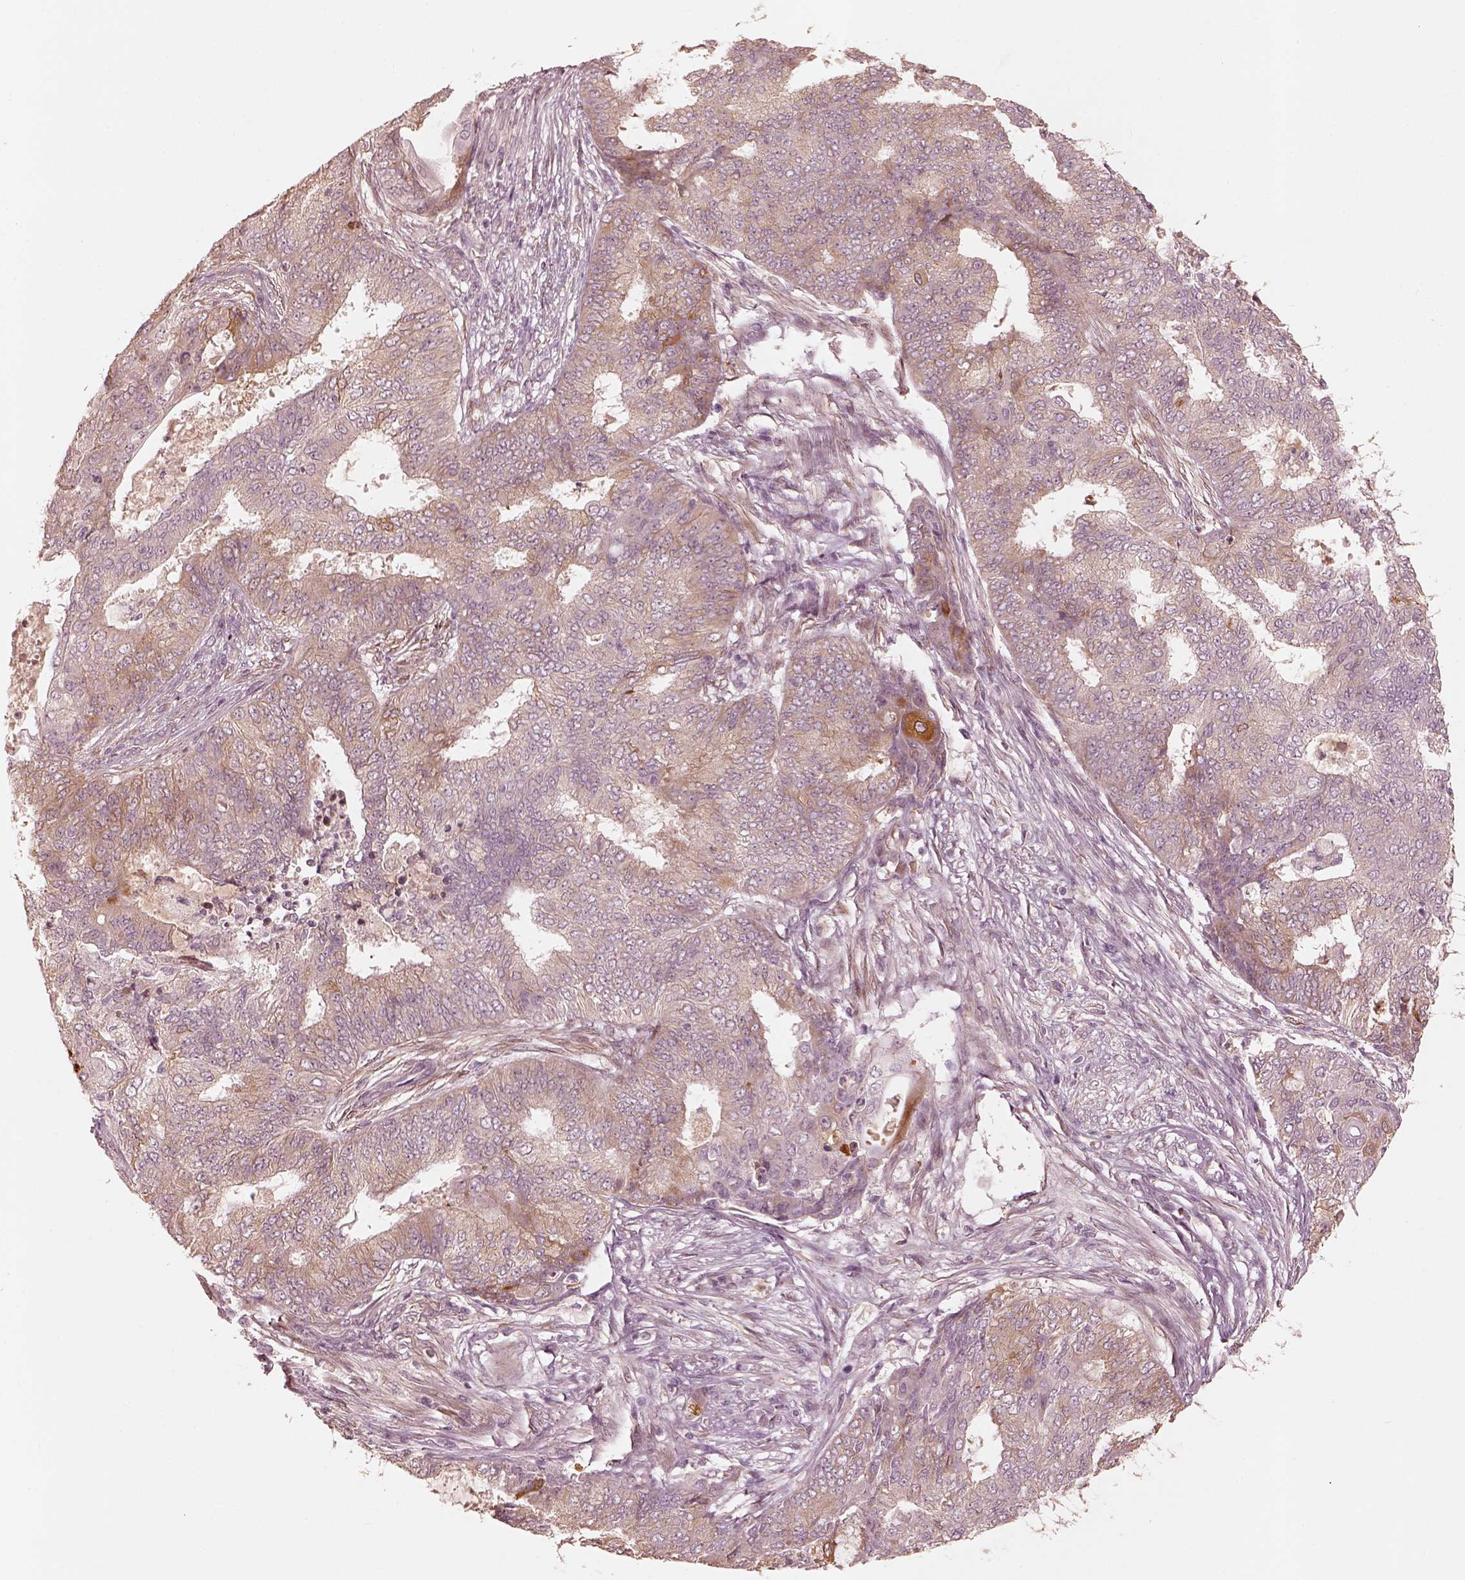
{"staining": {"intensity": "moderate", "quantity": "<25%", "location": "cytoplasmic/membranous"}, "tissue": "endometrial cancer", "cell_type": "Tumor cells", "image_type": "cancer", "snomed": [{"axis": "morphology", "description": "Adenocarcinoma, NOS"}, {"axis": "topography", "description": "Endometrium"}], "caption": "Tumor cells demonstrate moderate cytoplasmic/membranous positivity in approximately <25% of cells in endometrial cancer. The staining was performed using DAB (3,3'-diaminobenzidine) to visualize the protein expression in brown, while the nuclei were stained in blue with hematoxylin (Magnification: 20x).", "gene": "WLS", "patient": {"sex": "female", "age": 62}}